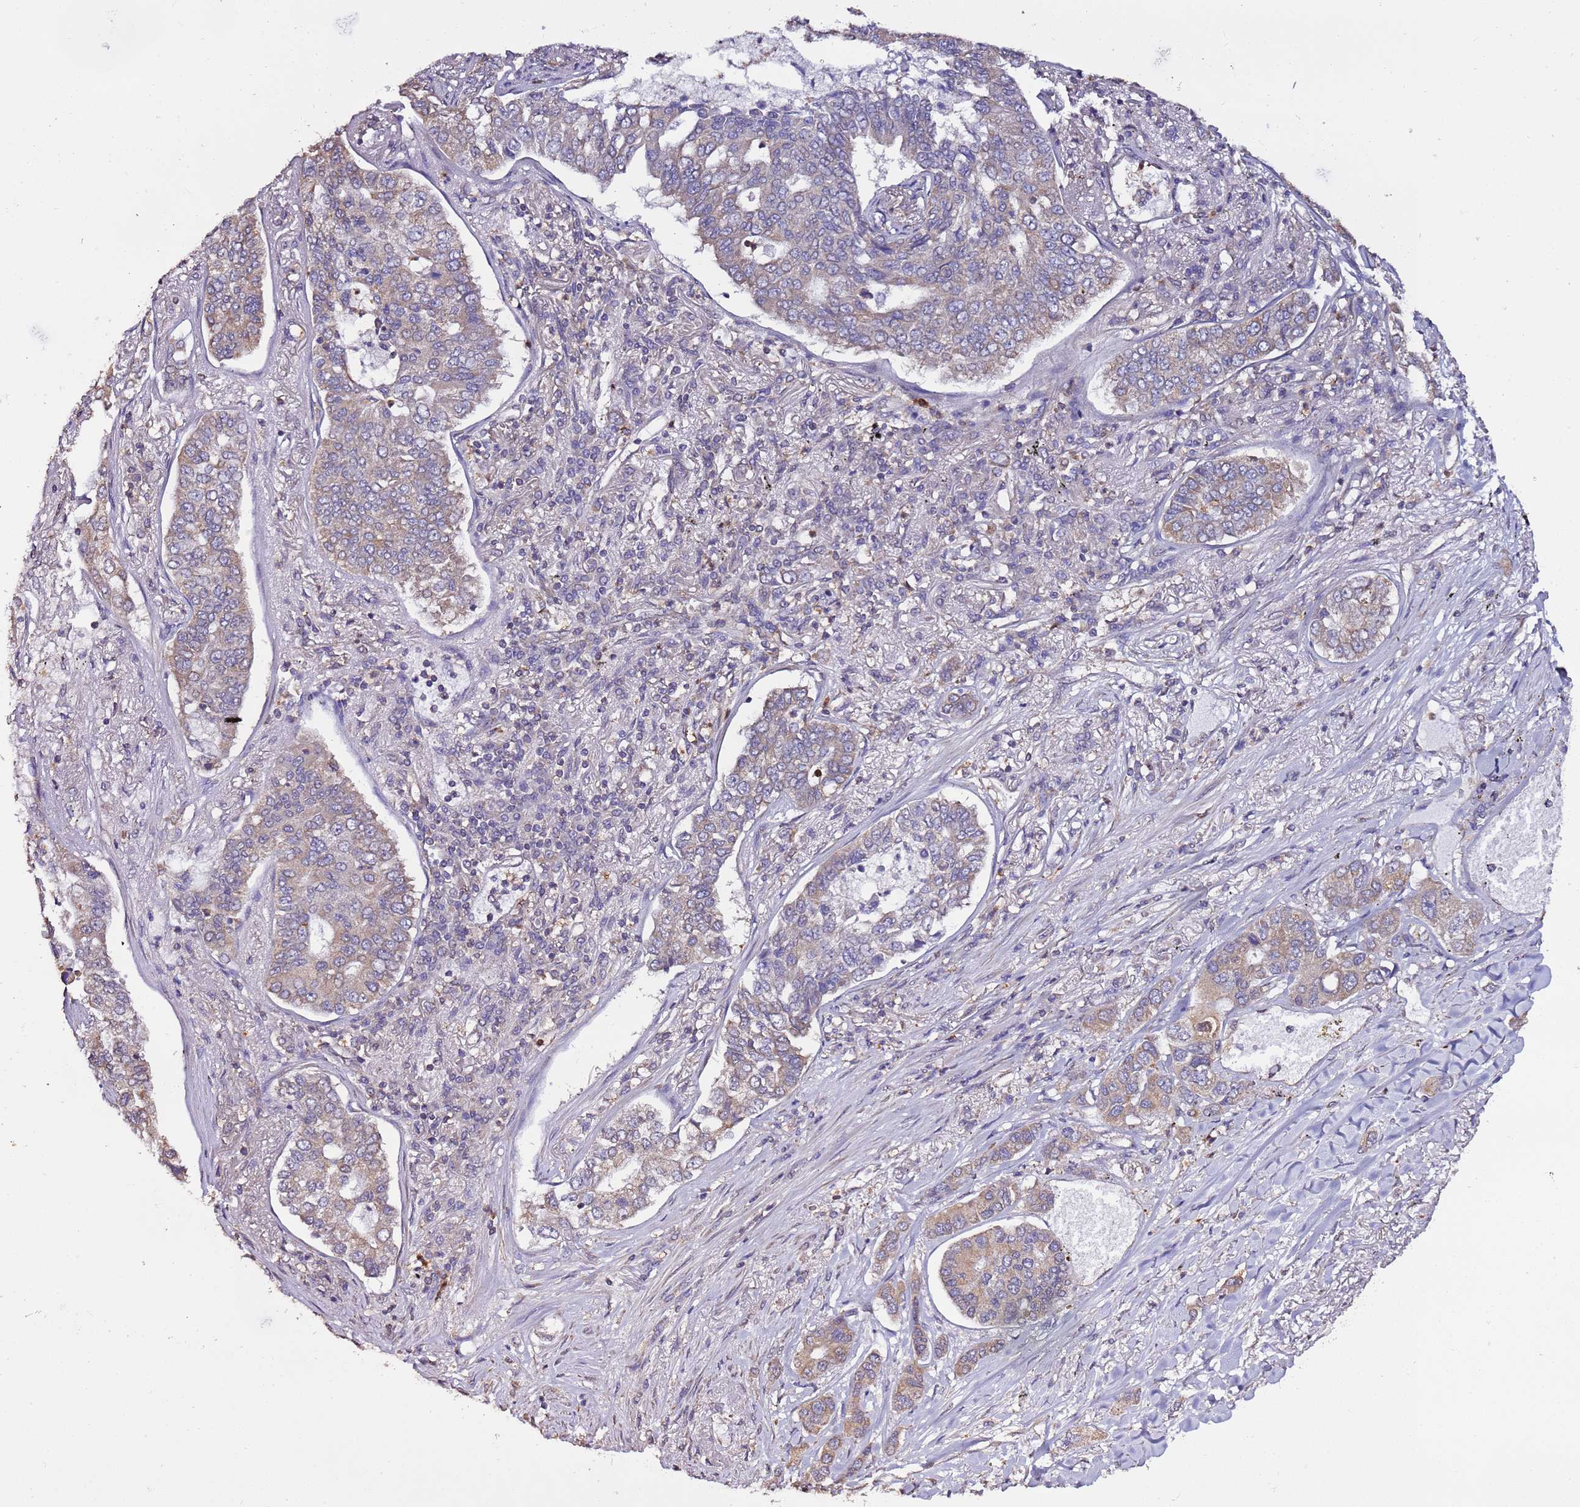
{"staining": {"intensity": "weak", "quantity": "25%-75%", "location": "cytoplasmic/membranous"}, "tissue": "lung cancer", "cell_type": "Tumor cells", "image_type": "cancer", "snomed": [{"axis": "morphology", "description": "Adenocarcinoma, NOS"}, {"axis": "topography", "description": "Lung"}], "caption": "This micrograph reveals lung cancer (adenocarcinoma) stained with IHC to label a protein in brown. The cytoplasmic/membranous of tumor cells show weak positivity for the protein. Nuclei are counter-stained blue.", "gene": "SLC41A3", "patient": {"sex": "male", "age": 49}}